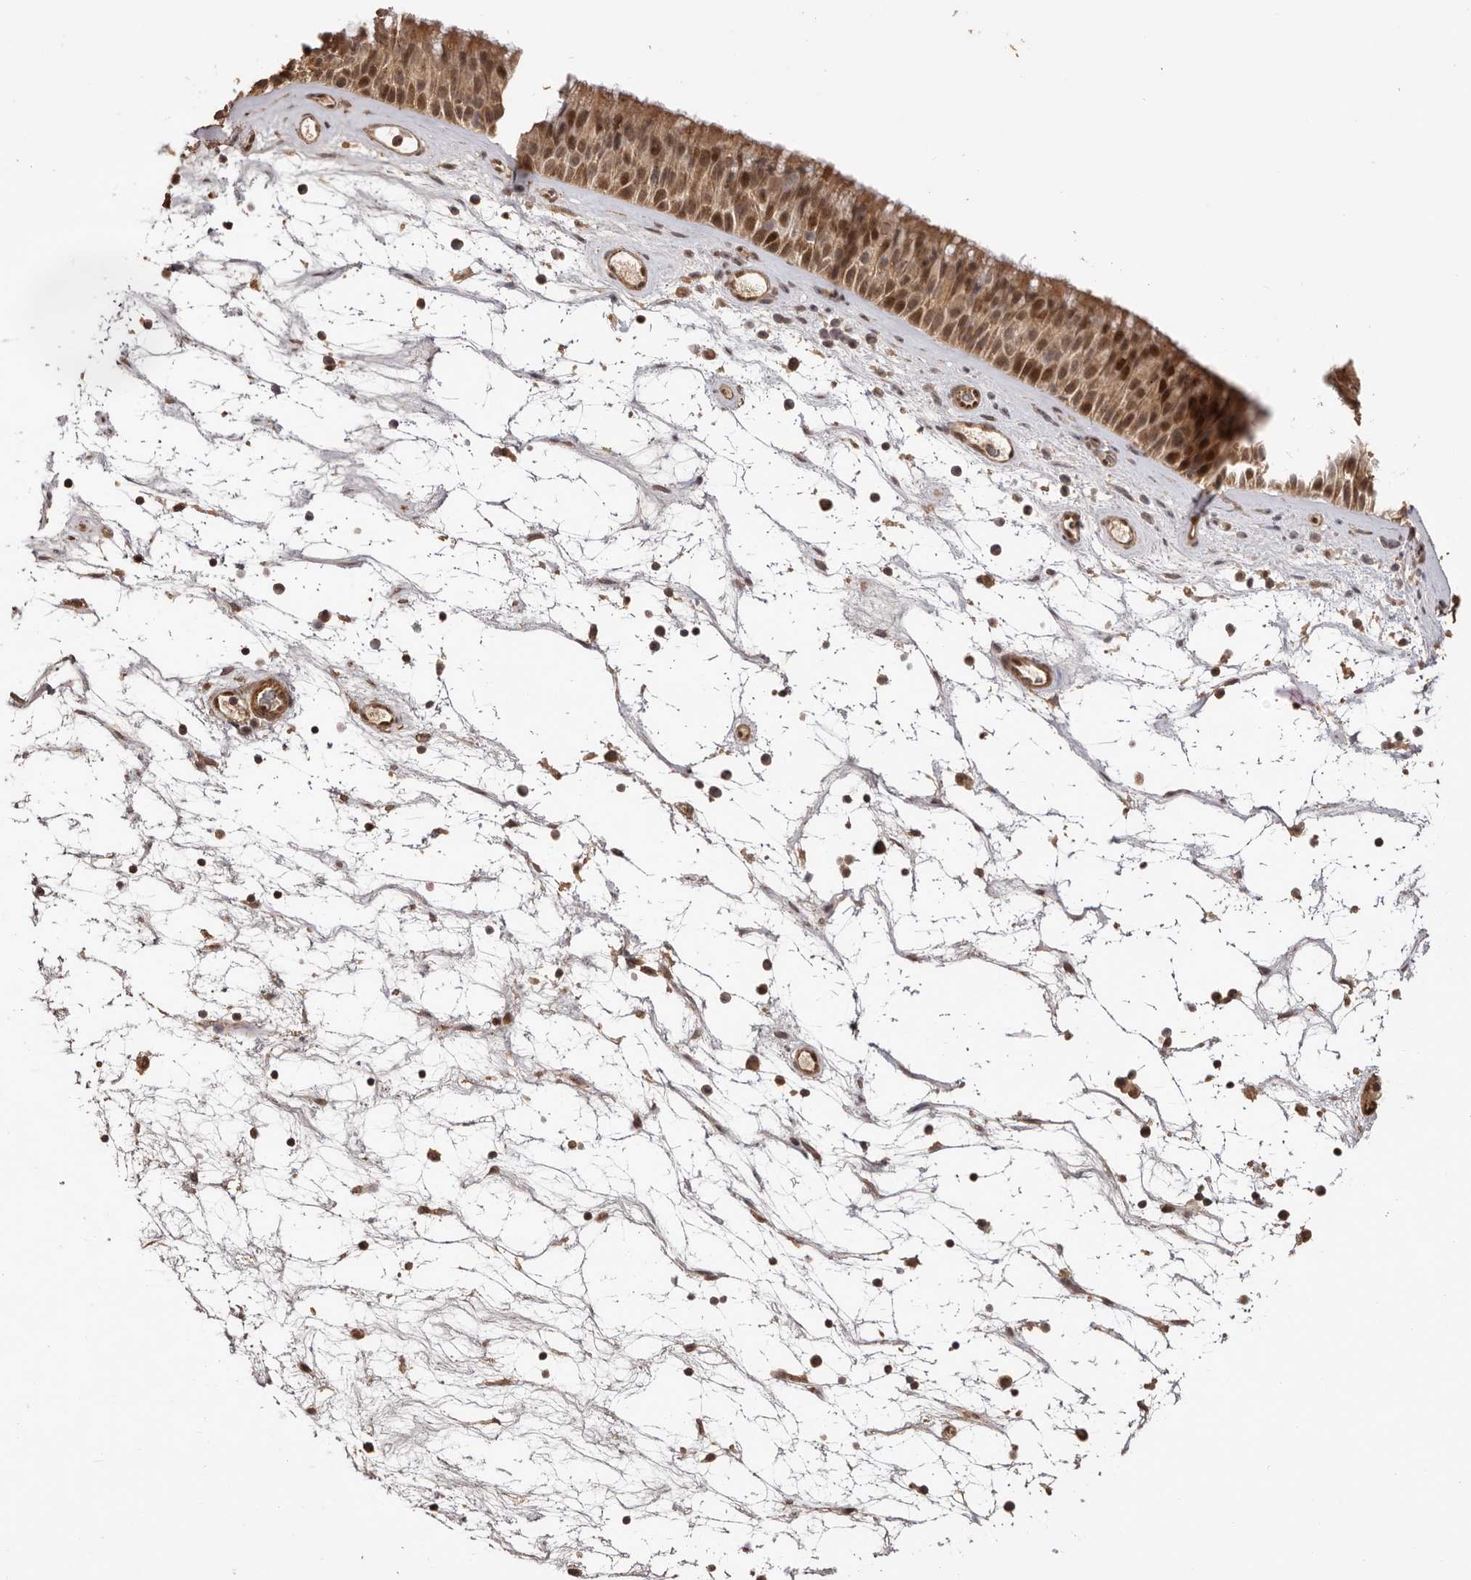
{"staining": {"intensity": "moderate", "quantity": ">75%", "location": "cytoplasmic/membranous,nuclear"}, "tissue": "nasopharynx", "cell_type": "Respiratory epithelial cells", "image_type": "normal", "snomed": [{"axis": "morphology", "description": "Normal tissue, NOS"}, {"axis": "topography", "description": "Nasopharynx"}], "caption": "A brown stain highlights moderate cytoplasmic/membranous,nuclear expression of a protein in respiratory epithelial cells of unremarkable human nasopharynx.", "gene": "UBR2", "patient": {"sex": "male", "age": 64}}